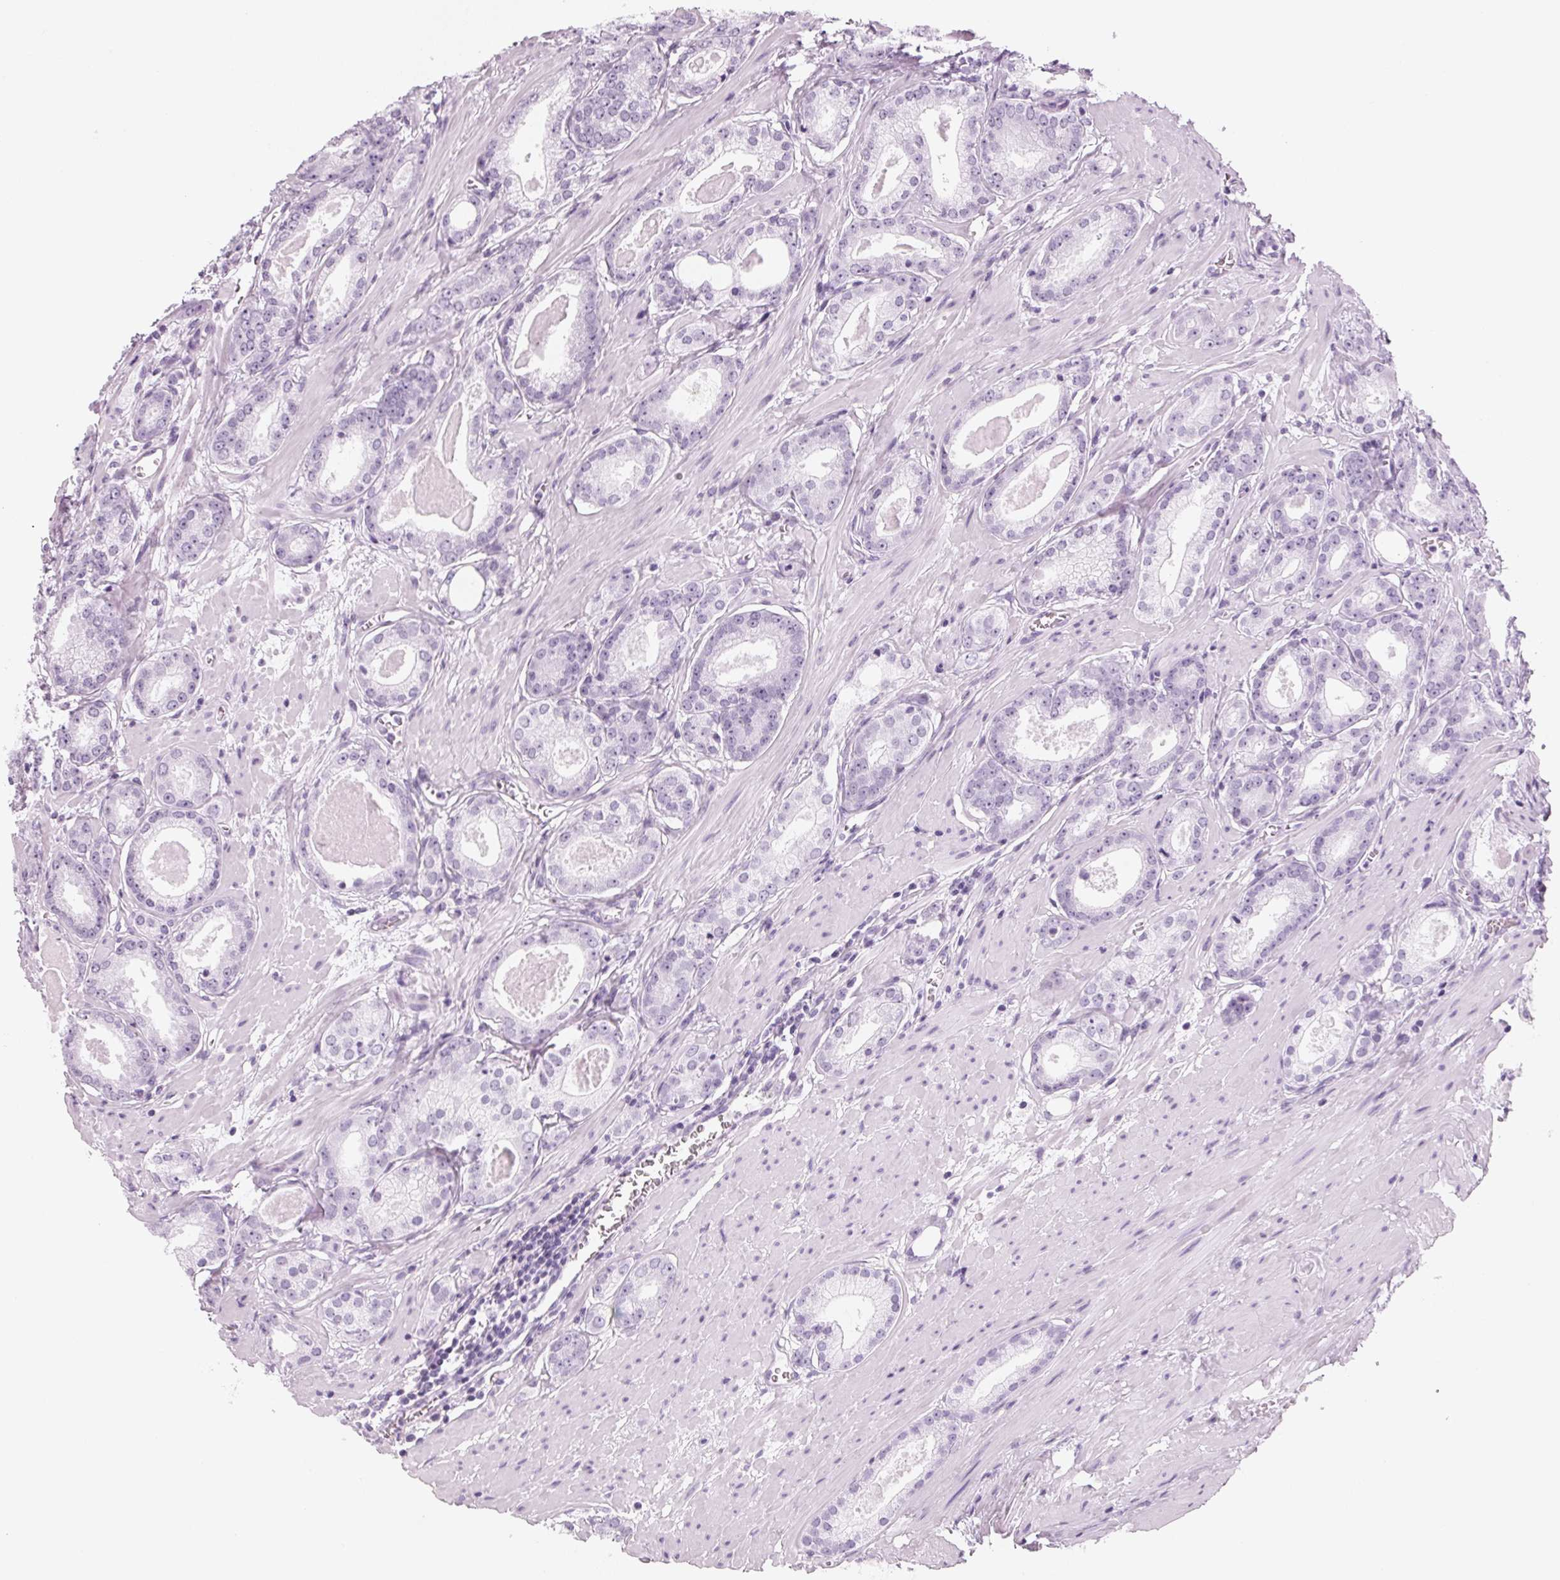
{"staining": {"intensity": "negative", "quantity": "none", "location": "none"}, "tissue": "prostate cancer", "cell_type": "Tumor cells", "image_type": "cancer", "snomed": [{"axis": "morphology", "description": "Adenocarcinoma, NOS"}, {"axis": "morphology", "description": "Adenocarcinoma, Low grade"}, {"axis": "topography", "description": "Prostate"}], "caption": "Prostate adenocarcinoma (low-grade) was stained to show a protein in brown. There is no significant positivity in tumor cells.", "gene": "DNTTIP2", "patient": {"sex": "male", "age": 64}}